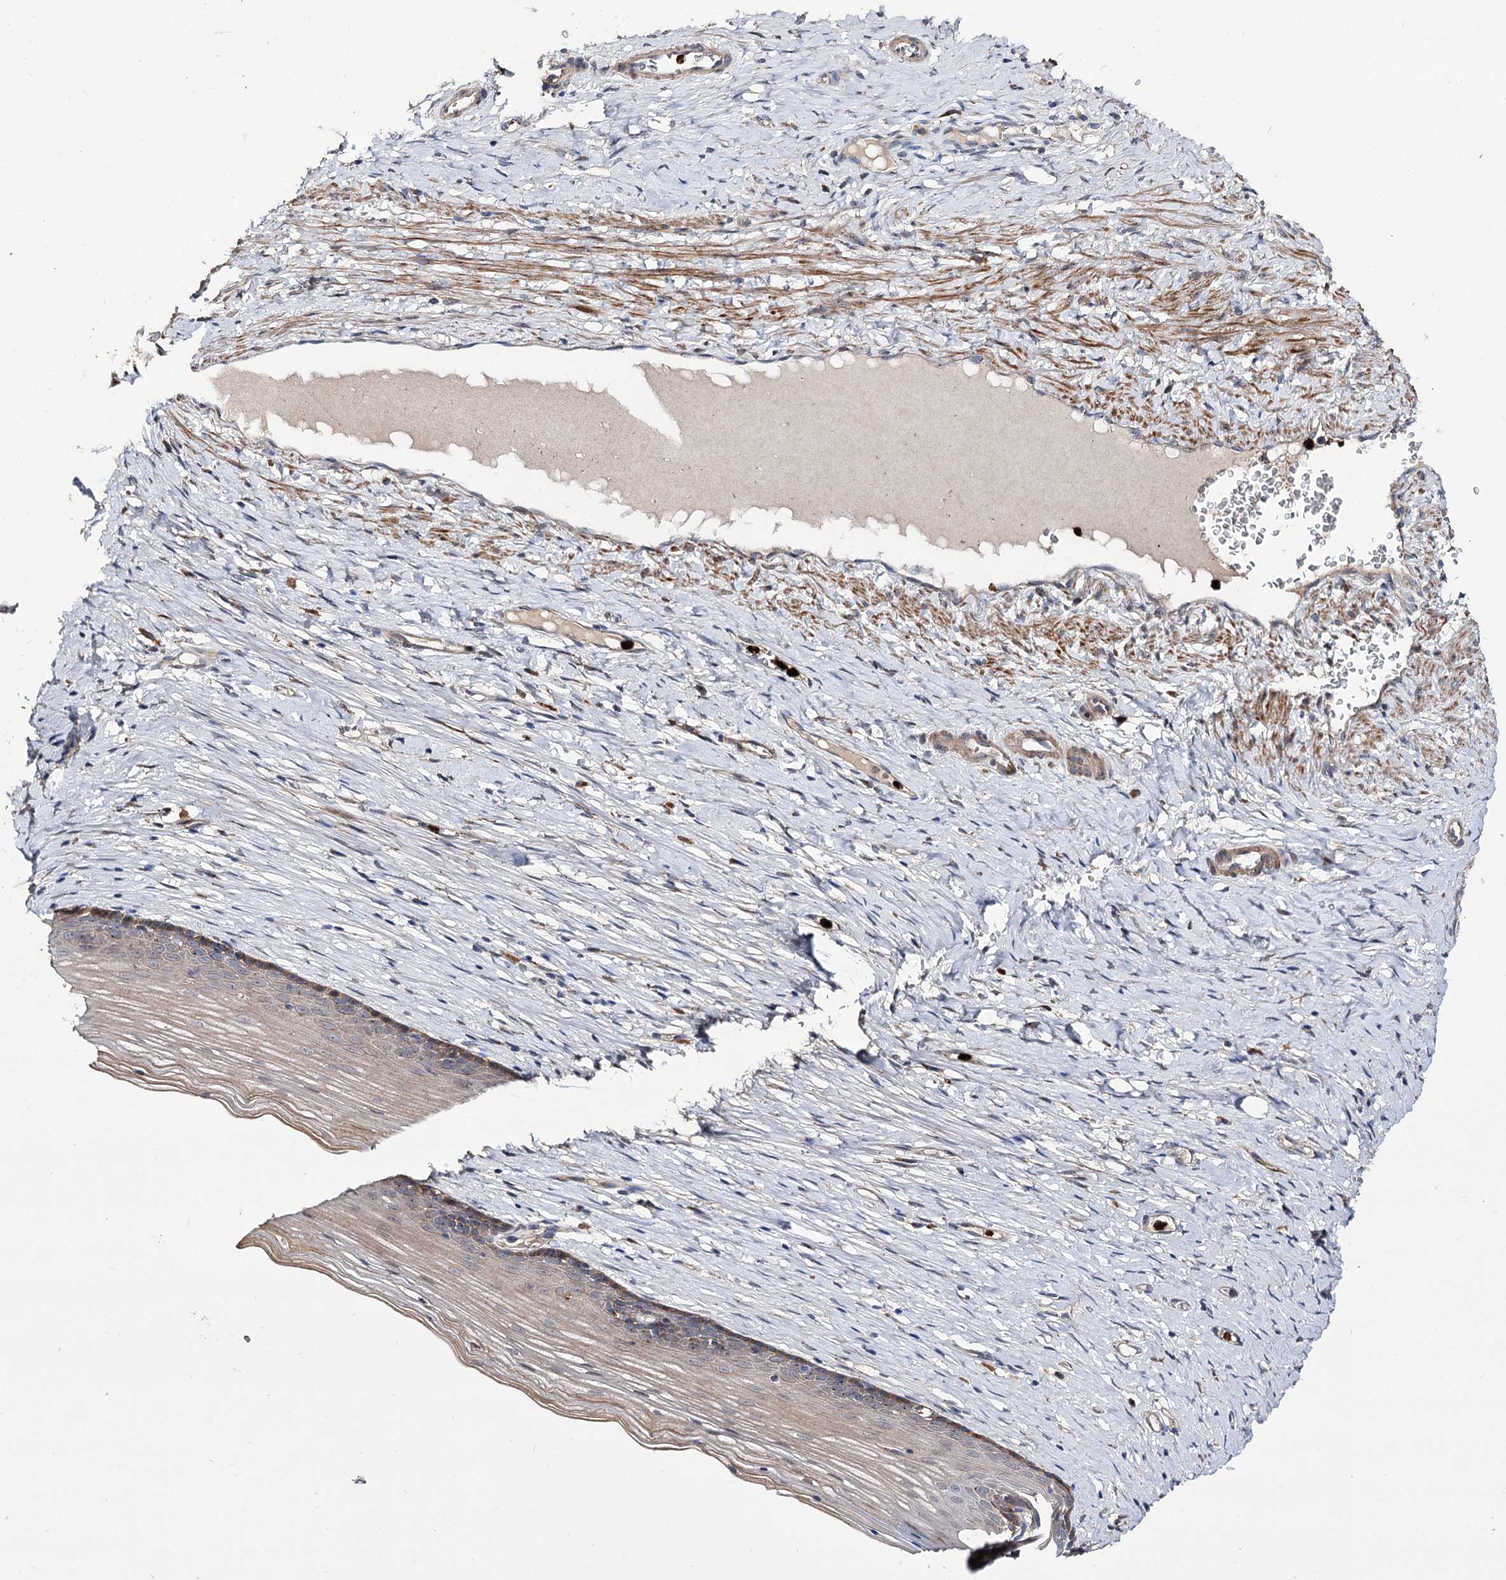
{"staining": {"intensity": "weak", "quantity": "25%-75%", "location": "cytoplasmic/membranous"}, "tissue": "cervix", "cell_type": "Glandular cells", "image_type": "normal", "snomed": [{"axis": "morphology", "description": "Normal tissue, NOS"}, {"axis": "topography", "description": "Cervix"}], "caption": "A photomicrograph of human cervix stained for a protein shows weak cytoplasmic/membranous brown staining in glandular cells. (IHC, brightfield microscopy, high magnification).", "gene": "MINDY3", "patient": {"sex": "female", "age": 42}}